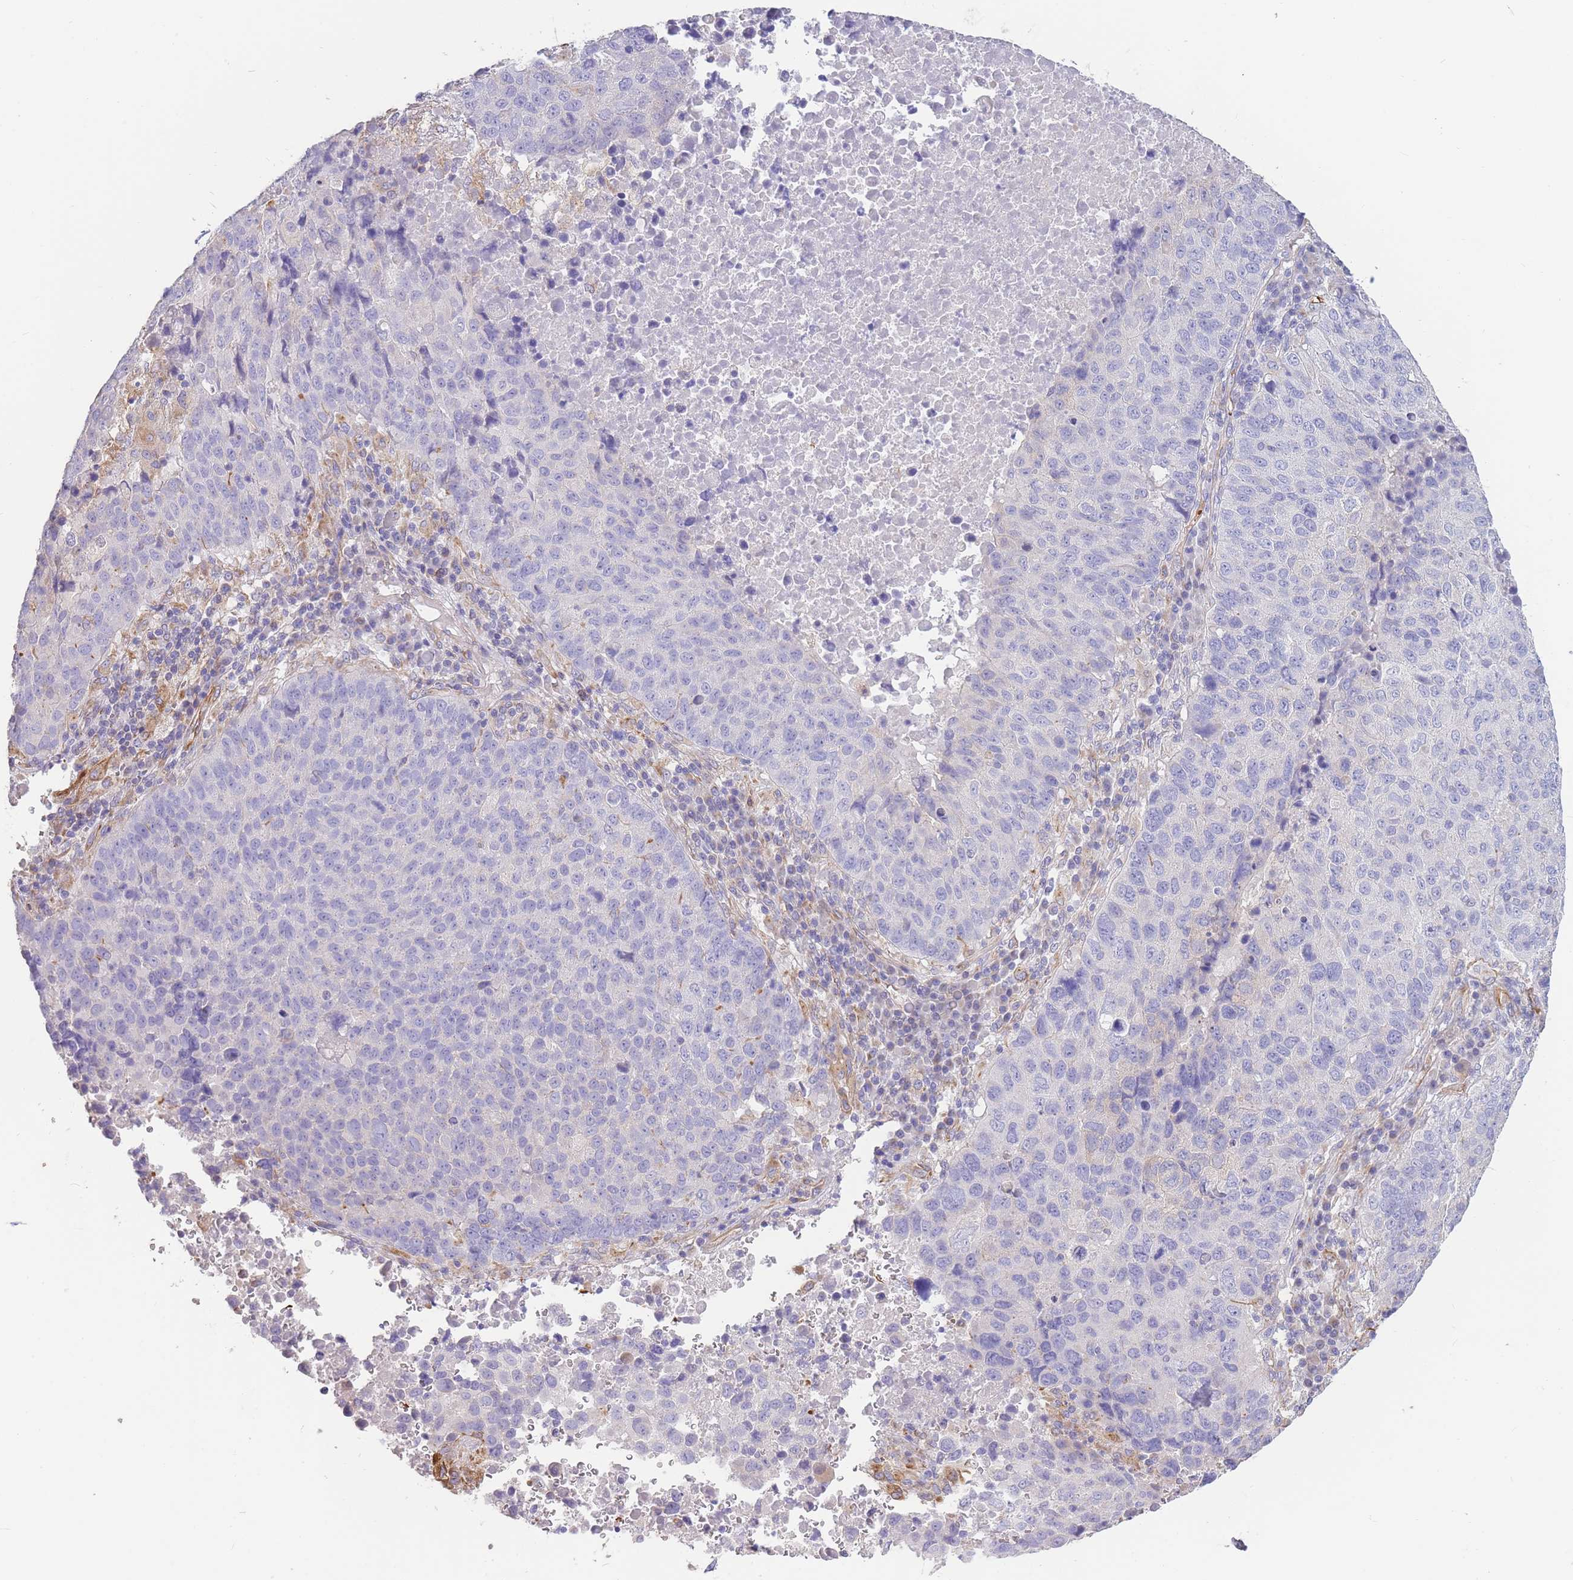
{"staining": {"intensity": "negative", "quantity": "none", "location": "none"}, "tissue": "lung cancer", "cell_type": "Tumor cells", "image_type": "cancer", "snomed": [{"axis": "morphology", "description": "Squamous cell carcinoma, NOS"}, {"axis": "topography", "description": "Lung"}], "caption": "Immunohistochemistry histopathology image of neoplastic tissue: squamous cell carcinoma (lung) stained with DAB displays no significant protein expression in tumor cells.", "gene": "ANKRD53", "patient": {"sex": "male", "age": 73}}